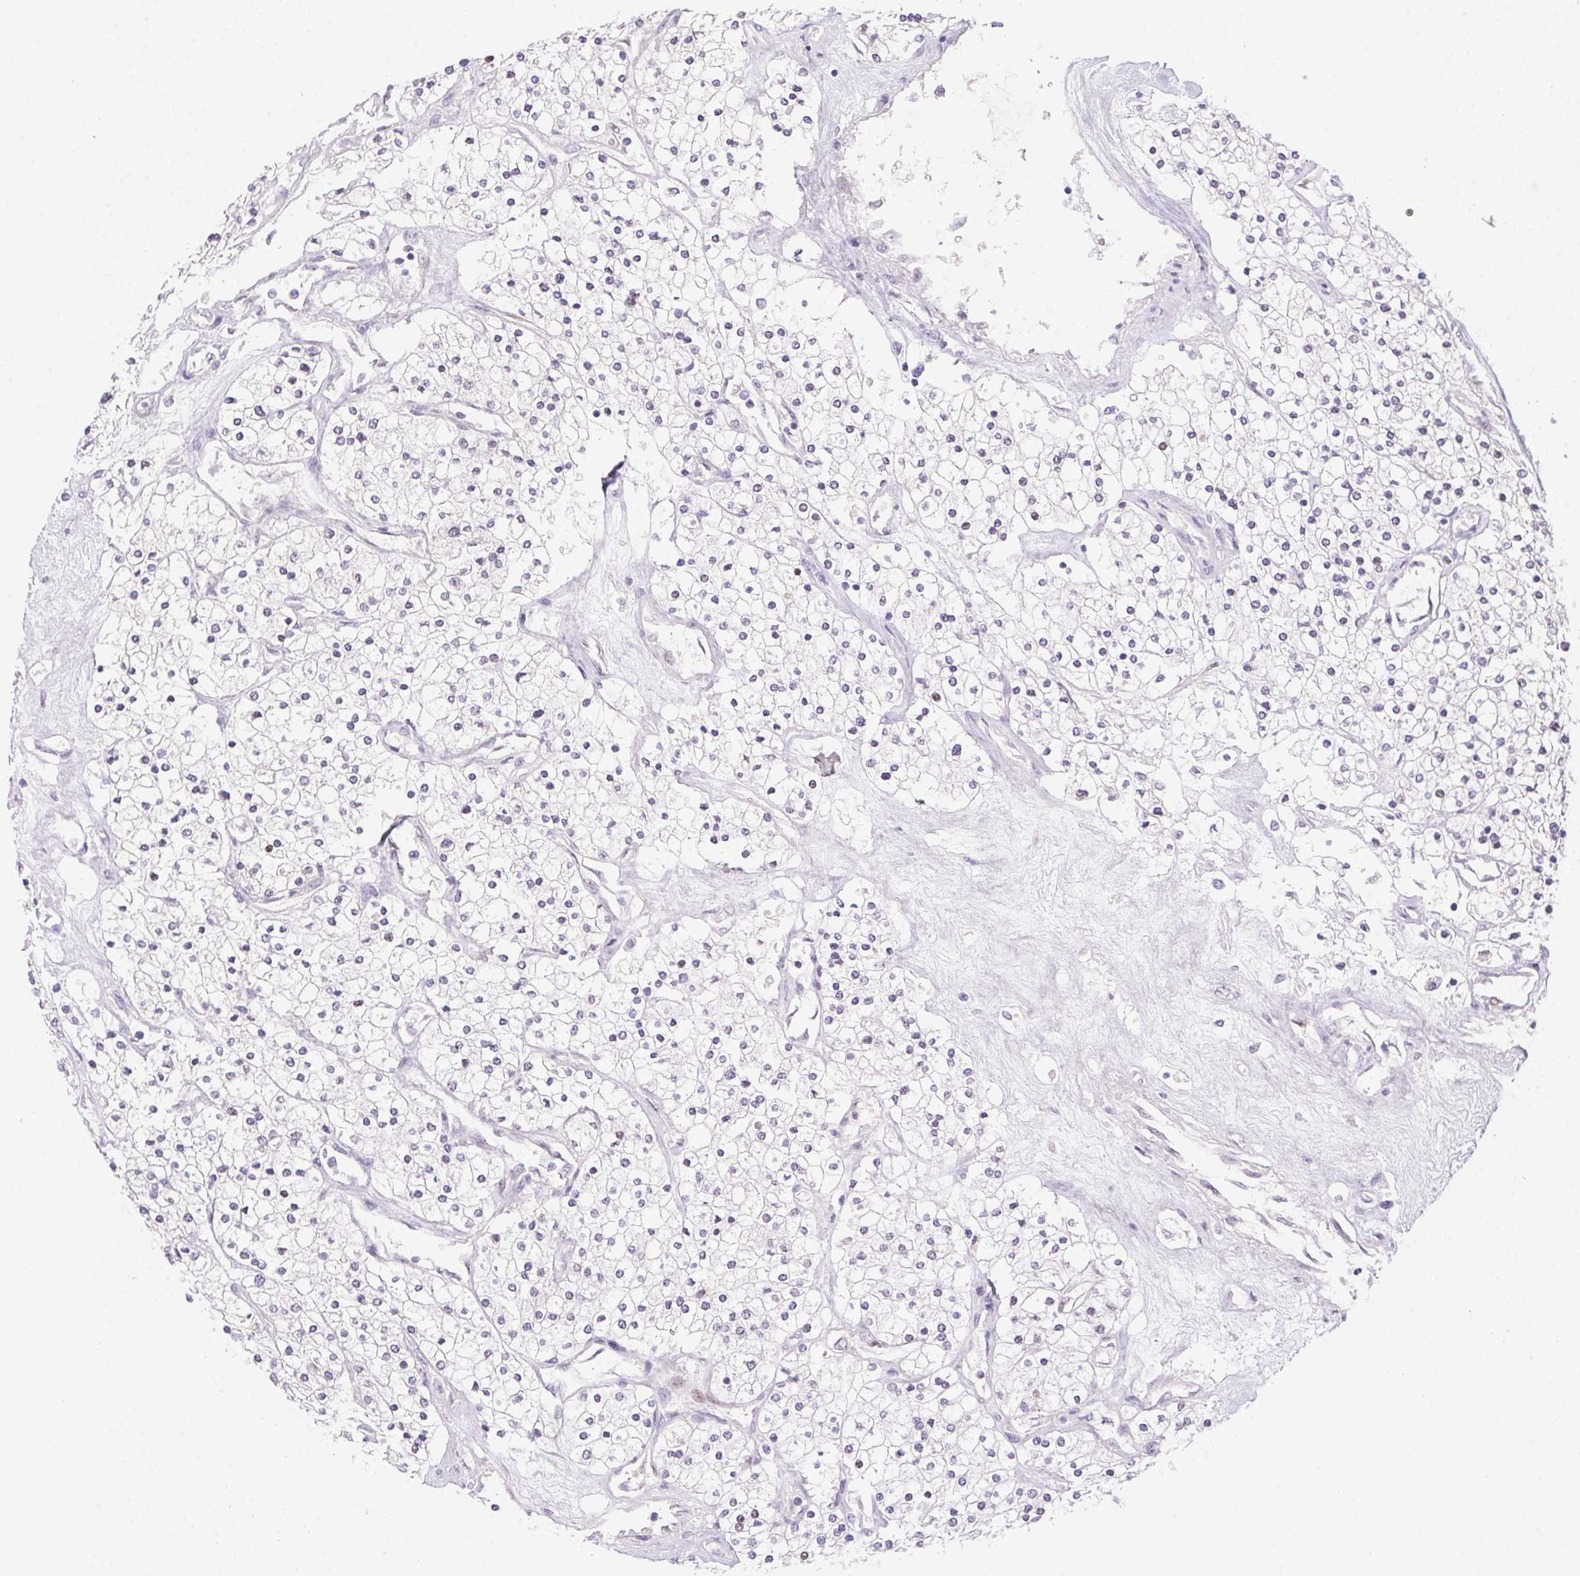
{"staining": {"intensity": "negative", "quantity": "none", "location": "none"}, "tissue": "renal cancer", "cell_type": "Tumor cells", "image_type": "cancer", "snomed": [{"axis": "morphology", "description": "Adenocarcinoma, NOS"}, {"axis": "topography", "description": "Kidney"}], "caption": "This is an immunohistochemistry (IHC) image of human adenocarcinoma (renal). There is no expression in tumor cells.", "gene": "SP9", "patient": {"sex": "male", "age": 80}}